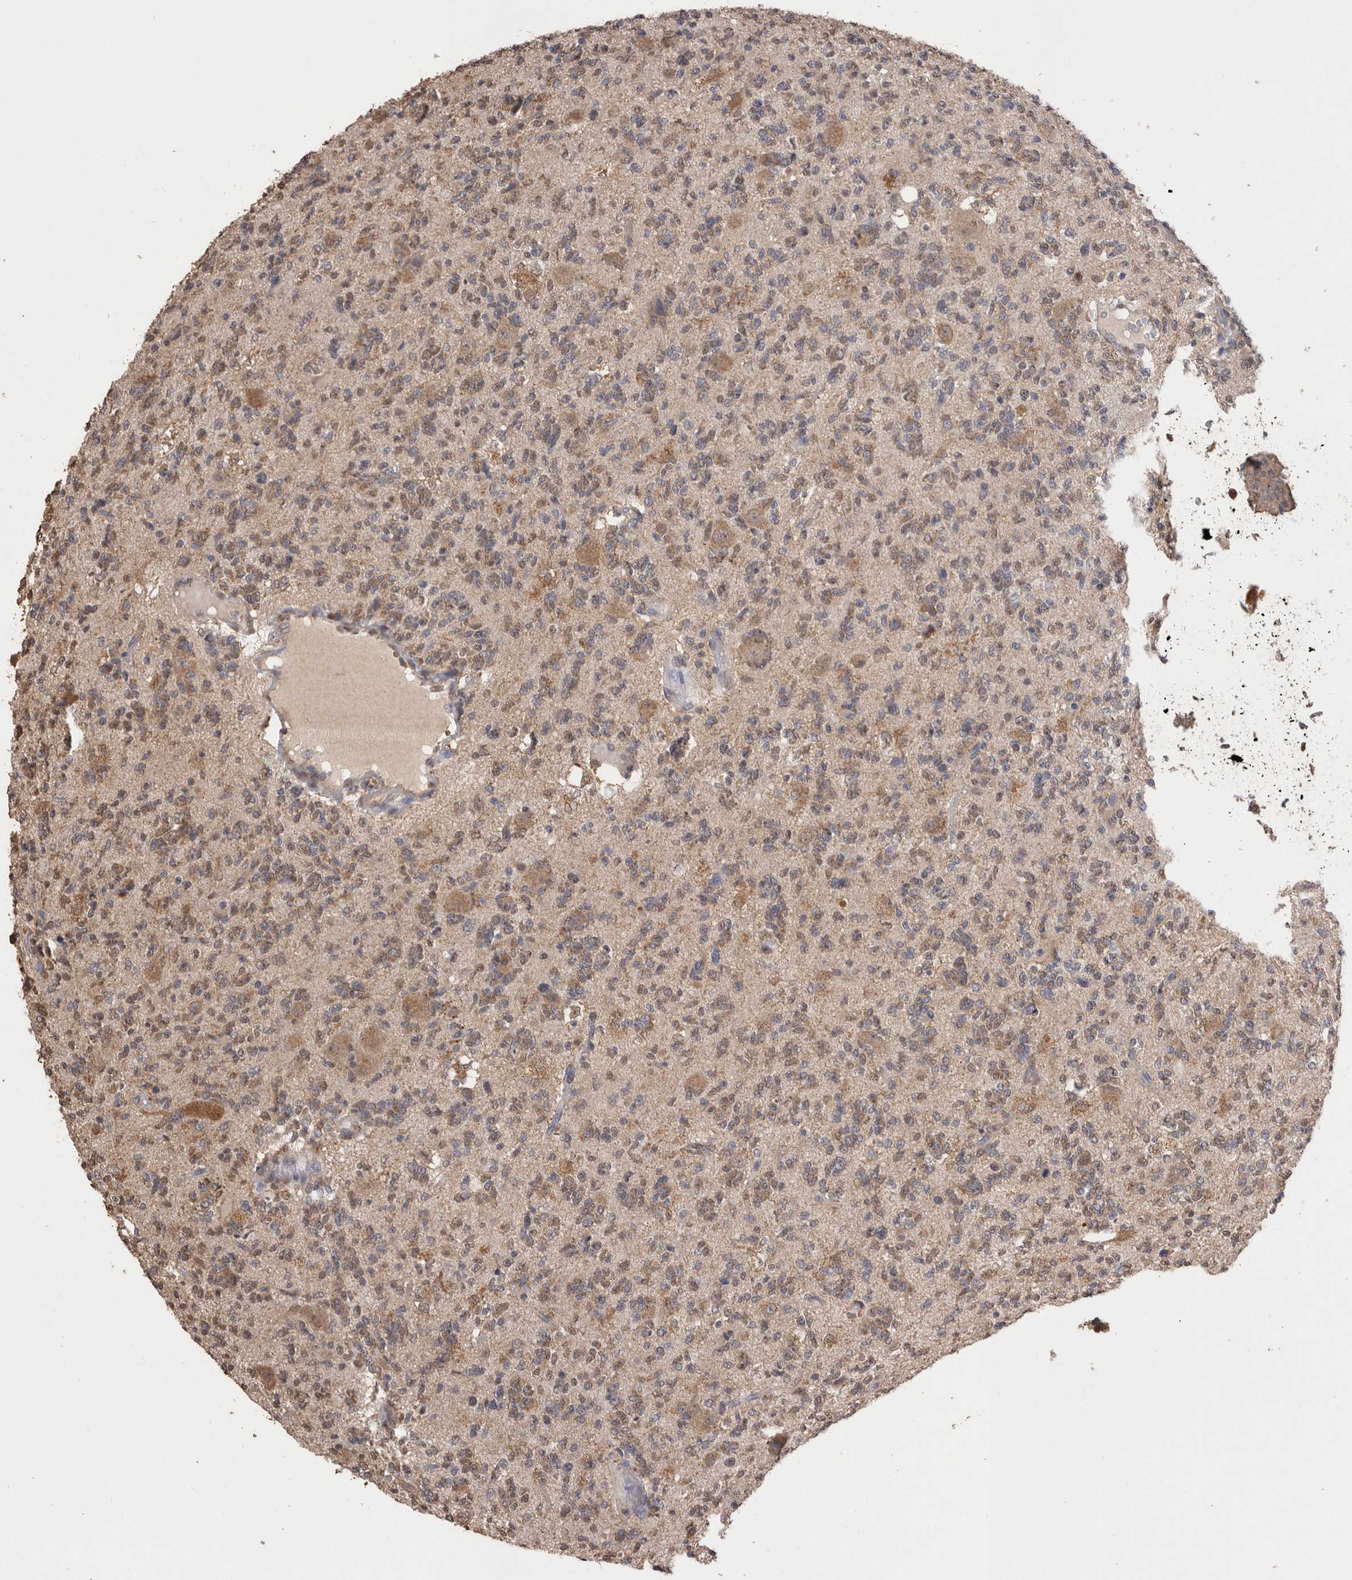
{"staining": {"intensity": "moderate", "quantity": ">75%", "location": "cytoplasmic/membranous"}, "tissue": "glioma", "cell_type": "Tumor cells", "image_type": "cancer", "snomed": [{"axis": "morphology", "description": "Glioma, malignant, High grade"}, {"axis": "topography", "description": "Brain"}], "caption": "Protein expression analysis of human glioma reveals moderate cytoplasmic/membranous positivity in approximately >75% of tumor cells.", "gene": "GRK5", "patient": {"sex": "female", "age": 62}}